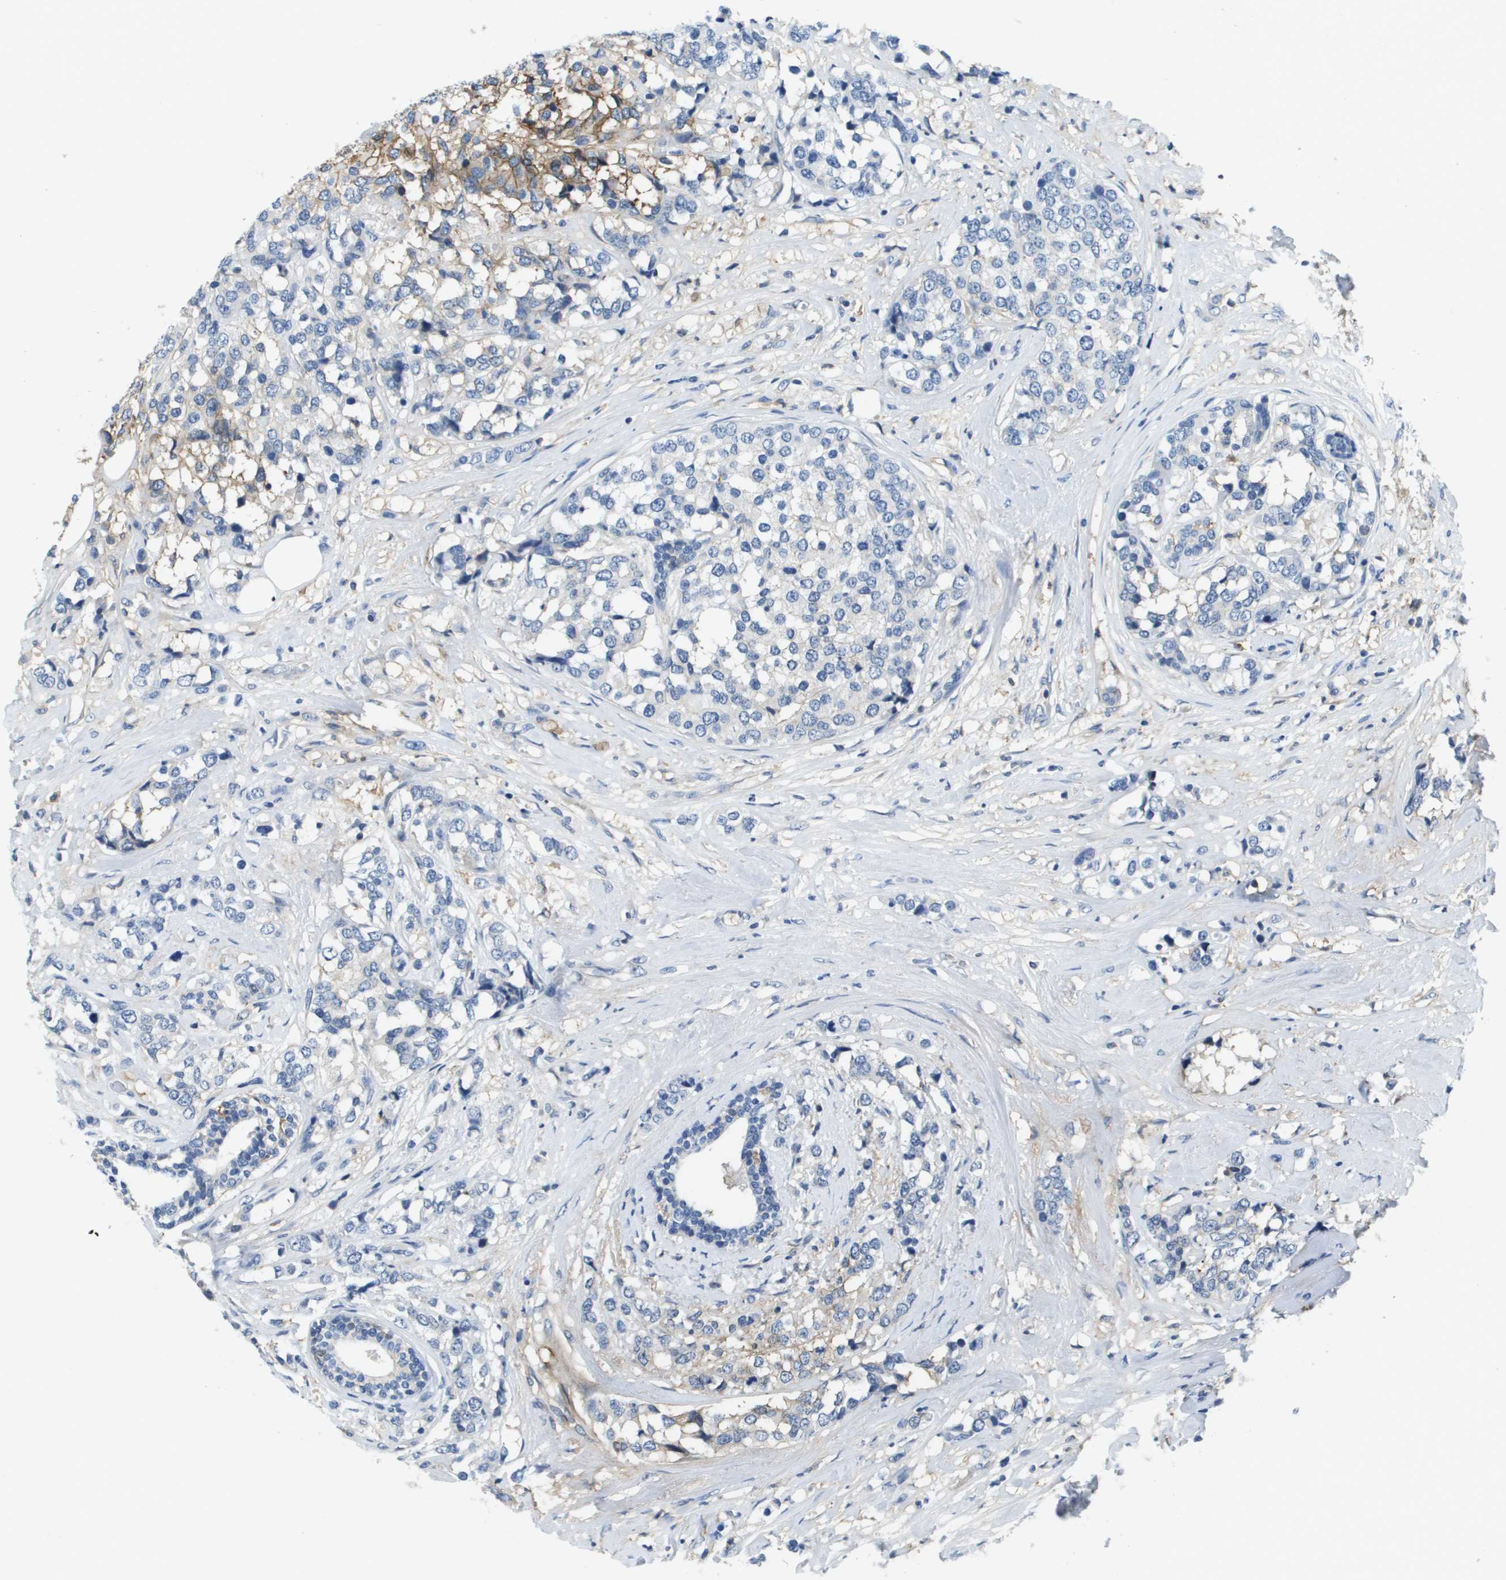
{"staining": {"intensity": "strong", "quantity": "<25%", "location": "cytoplasmic/membranous"}, "tissue": "breast cancer", "cell_type": "Tumor cells", "image_type": "cancer", "snomed": [{"axis": "morphology", "description": "Lobular carcinoma"}, {"axis": "topography", "description": "Breast"}], "caption": "DAB (3,3'-diaminobenzidine) immunohistochemical staining of human breast lobular carcinoma reveals strong cytoplasmic/membranous protein expression in about <25% of tumor cells.", "gene": "SLC16A3", "patient": {"sex": "female", "age": 59}}